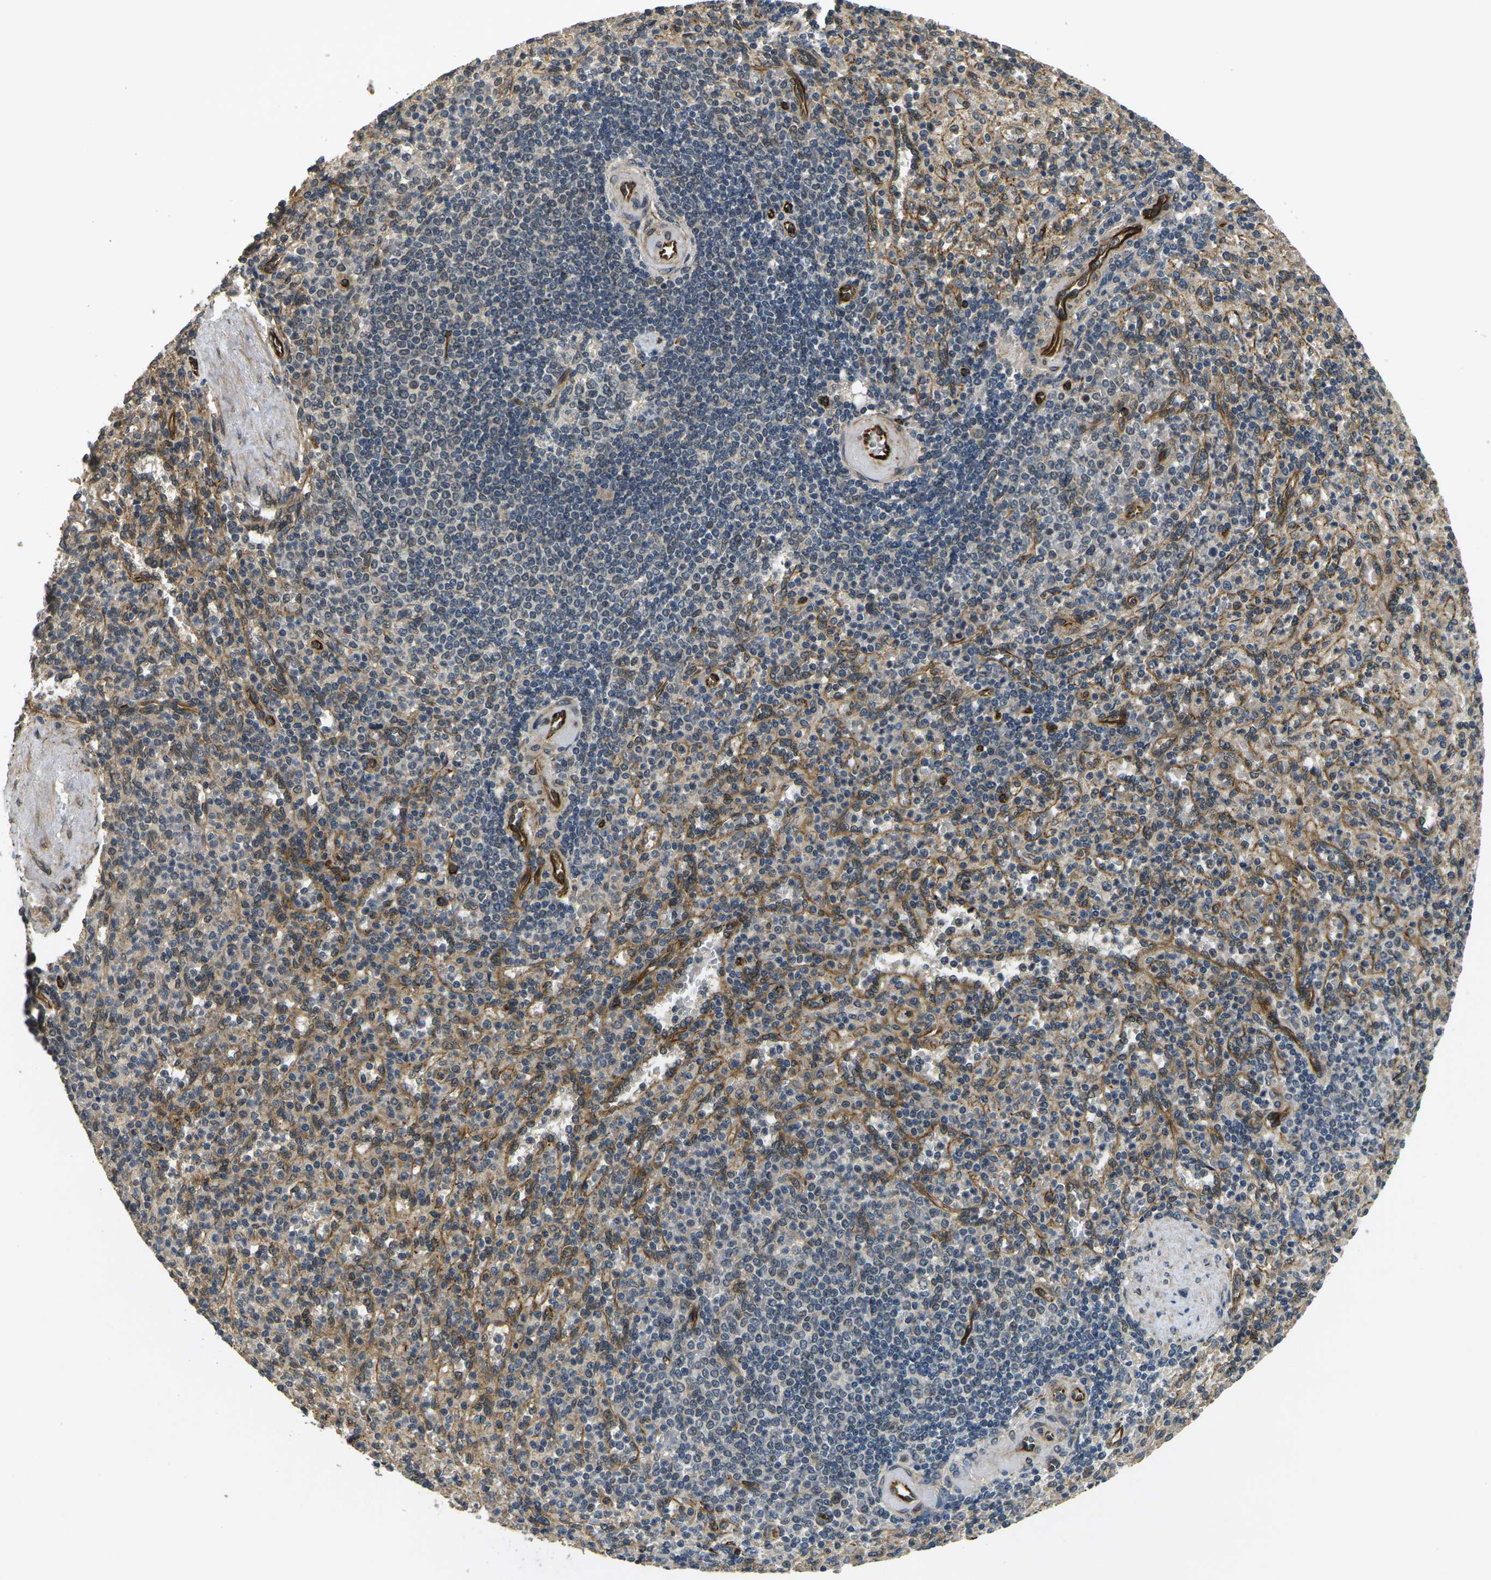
{"staining": {"intensity": "moderate", "quantity": "25%-75%", "location": "cytoplasmic/membranous"}, "tissue": "spleen", "cell_type": "Cells in red pulp", "image_type": "normal", "snomed": [{"axis": "morphology", "description": "Normal tissue, NOS"}, {"axis": "topography", "description": "Spleen"}], "caption": "Spleen was stained to show a protein in brown. There is medium levels of moderate cytoplasmic/membranous expression in about 25%-75% of cells in red pulp. (Brightfield microscopy of DAB IHC at high magnification).", "gene": "FUT11", "patient": {"sex": "female", "age": 74}}